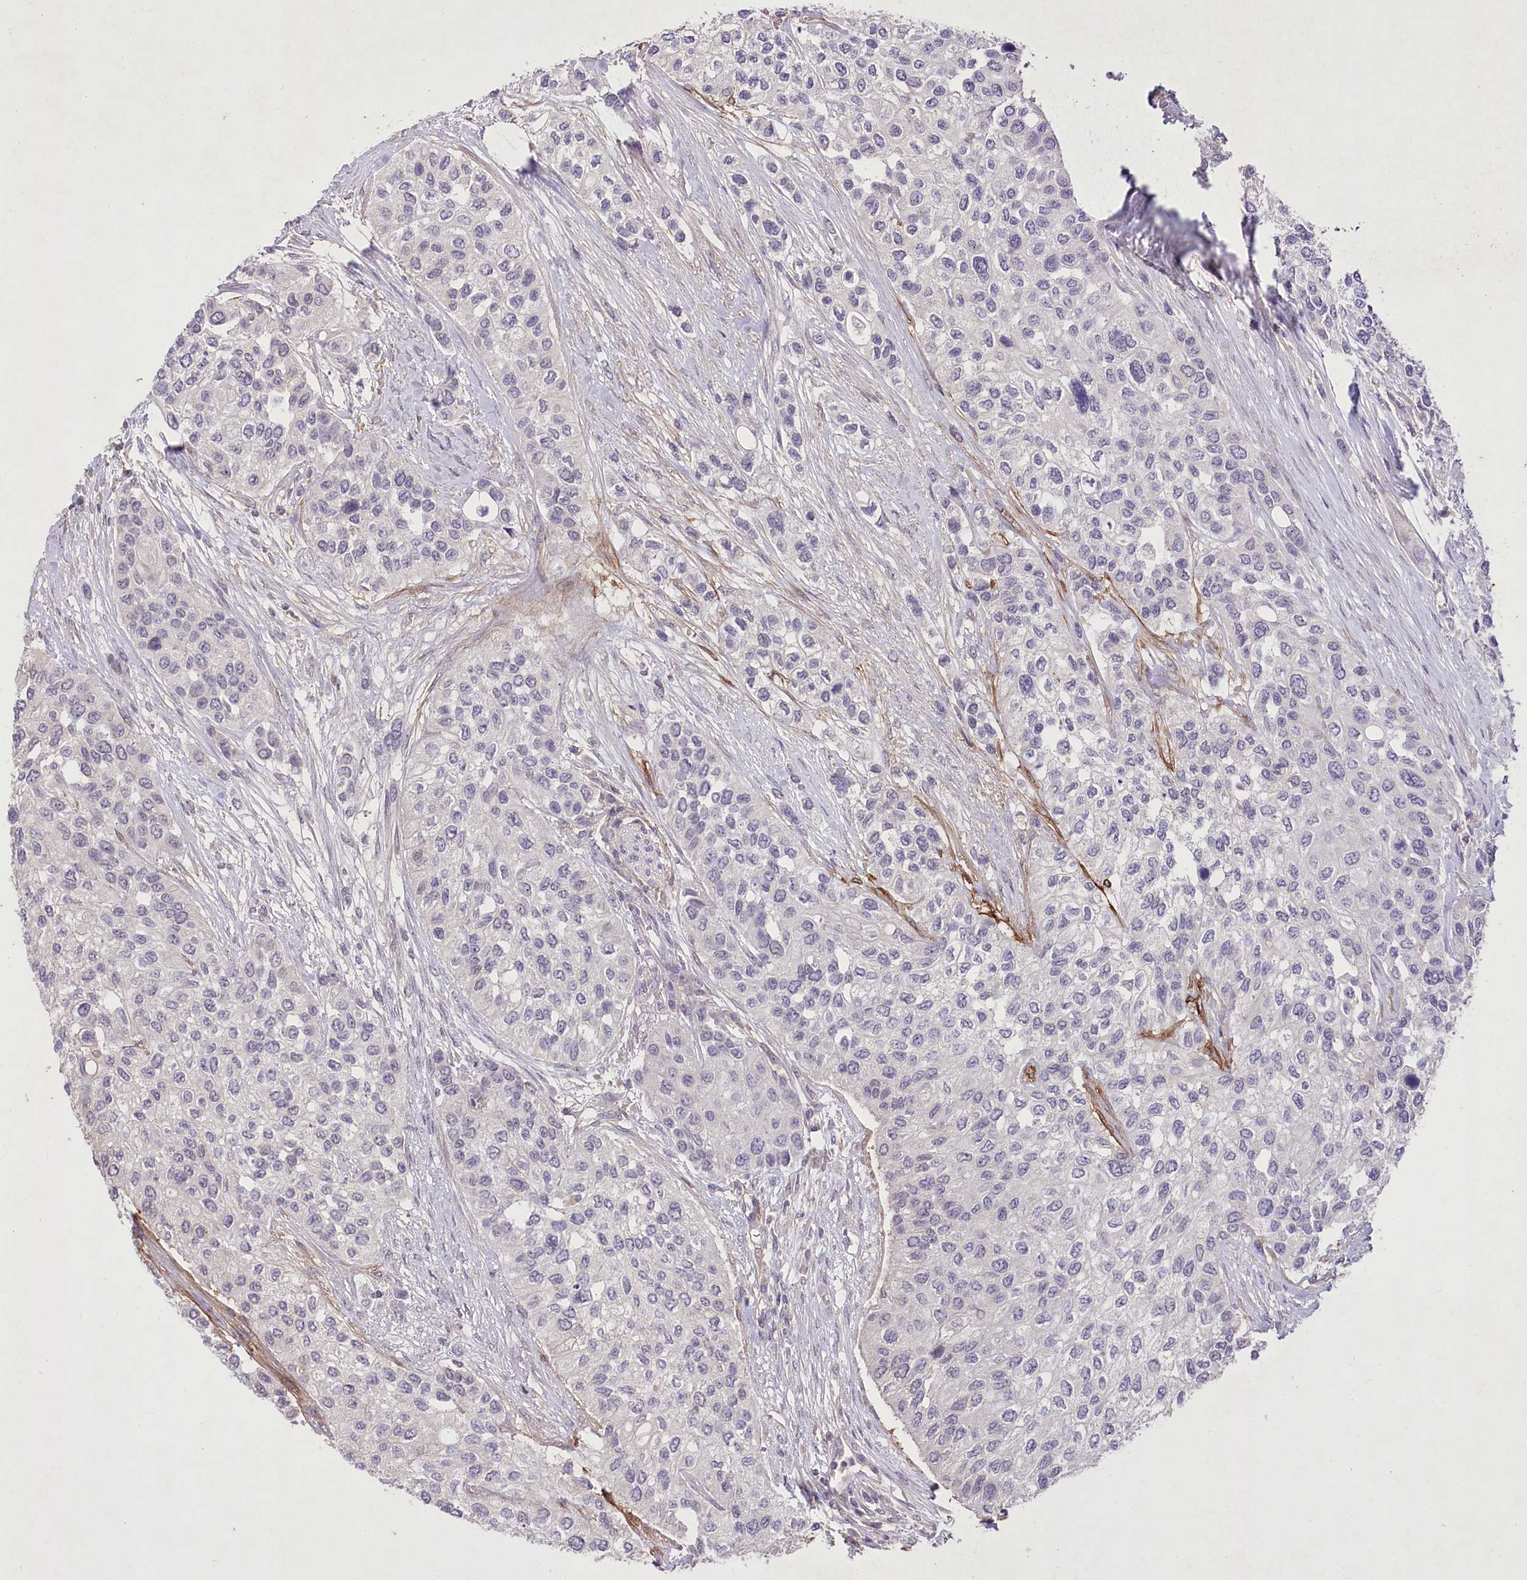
{"staining": {"intensity": "negative", "quantity": "none", "location": "none"}, "tissue": "urothelial cancer", "cell_type": "Tumor cells", "image_type": "cancer", "snomed": [{"axis": "morphology", "description": "Normal tissue, NOS"}, {"axis": "morphology", "description": "Urothelial carcinoma, High grade"}, {"axis": "topography", "description": "Vascular tissue"}, {"axis": "topography", "description": "Urinary bladder"}], "caption": "This is an IHC histopathology image of human urothelial cancer. There is no expression in tumor cells.", "gene": "ENPP1", "patient": {"sex": "female", "age": 56}}